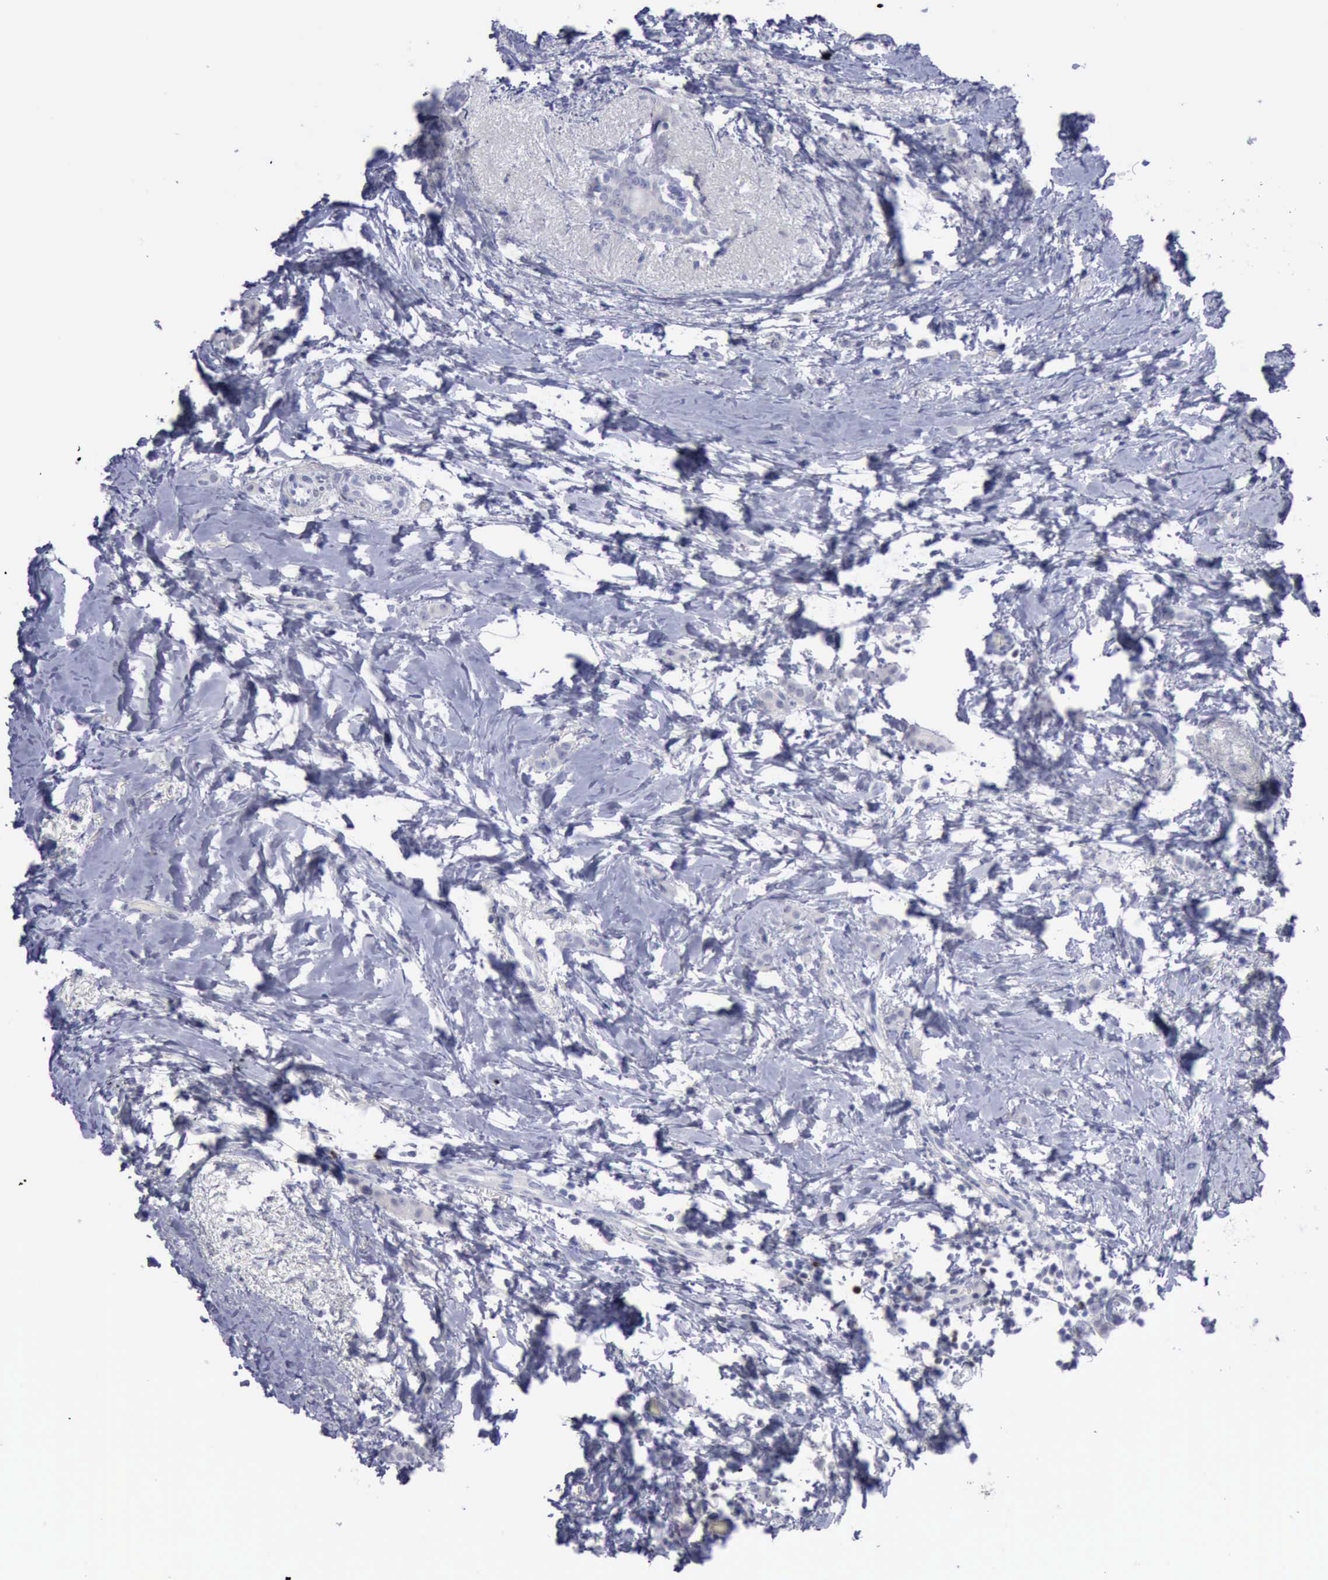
{"staining": {"intensity": "negative", "quantity": "none", "location": "none"}, "tissue": "breast cancer", "cell_type": "Tumor cells", "image_type": "cancer", "snomed": [{"axis": "morphology", "description": "Lobular carcinoma"}, {"axis": "topography", "description": "Breast"}], "caption": "Breast cancer (lobular carcinoma) was stained to show a protein in brown. There is no significant positivity in tumor cells.", "gene": "SATB2", "patient": {"sex": "female", "age": 55}}